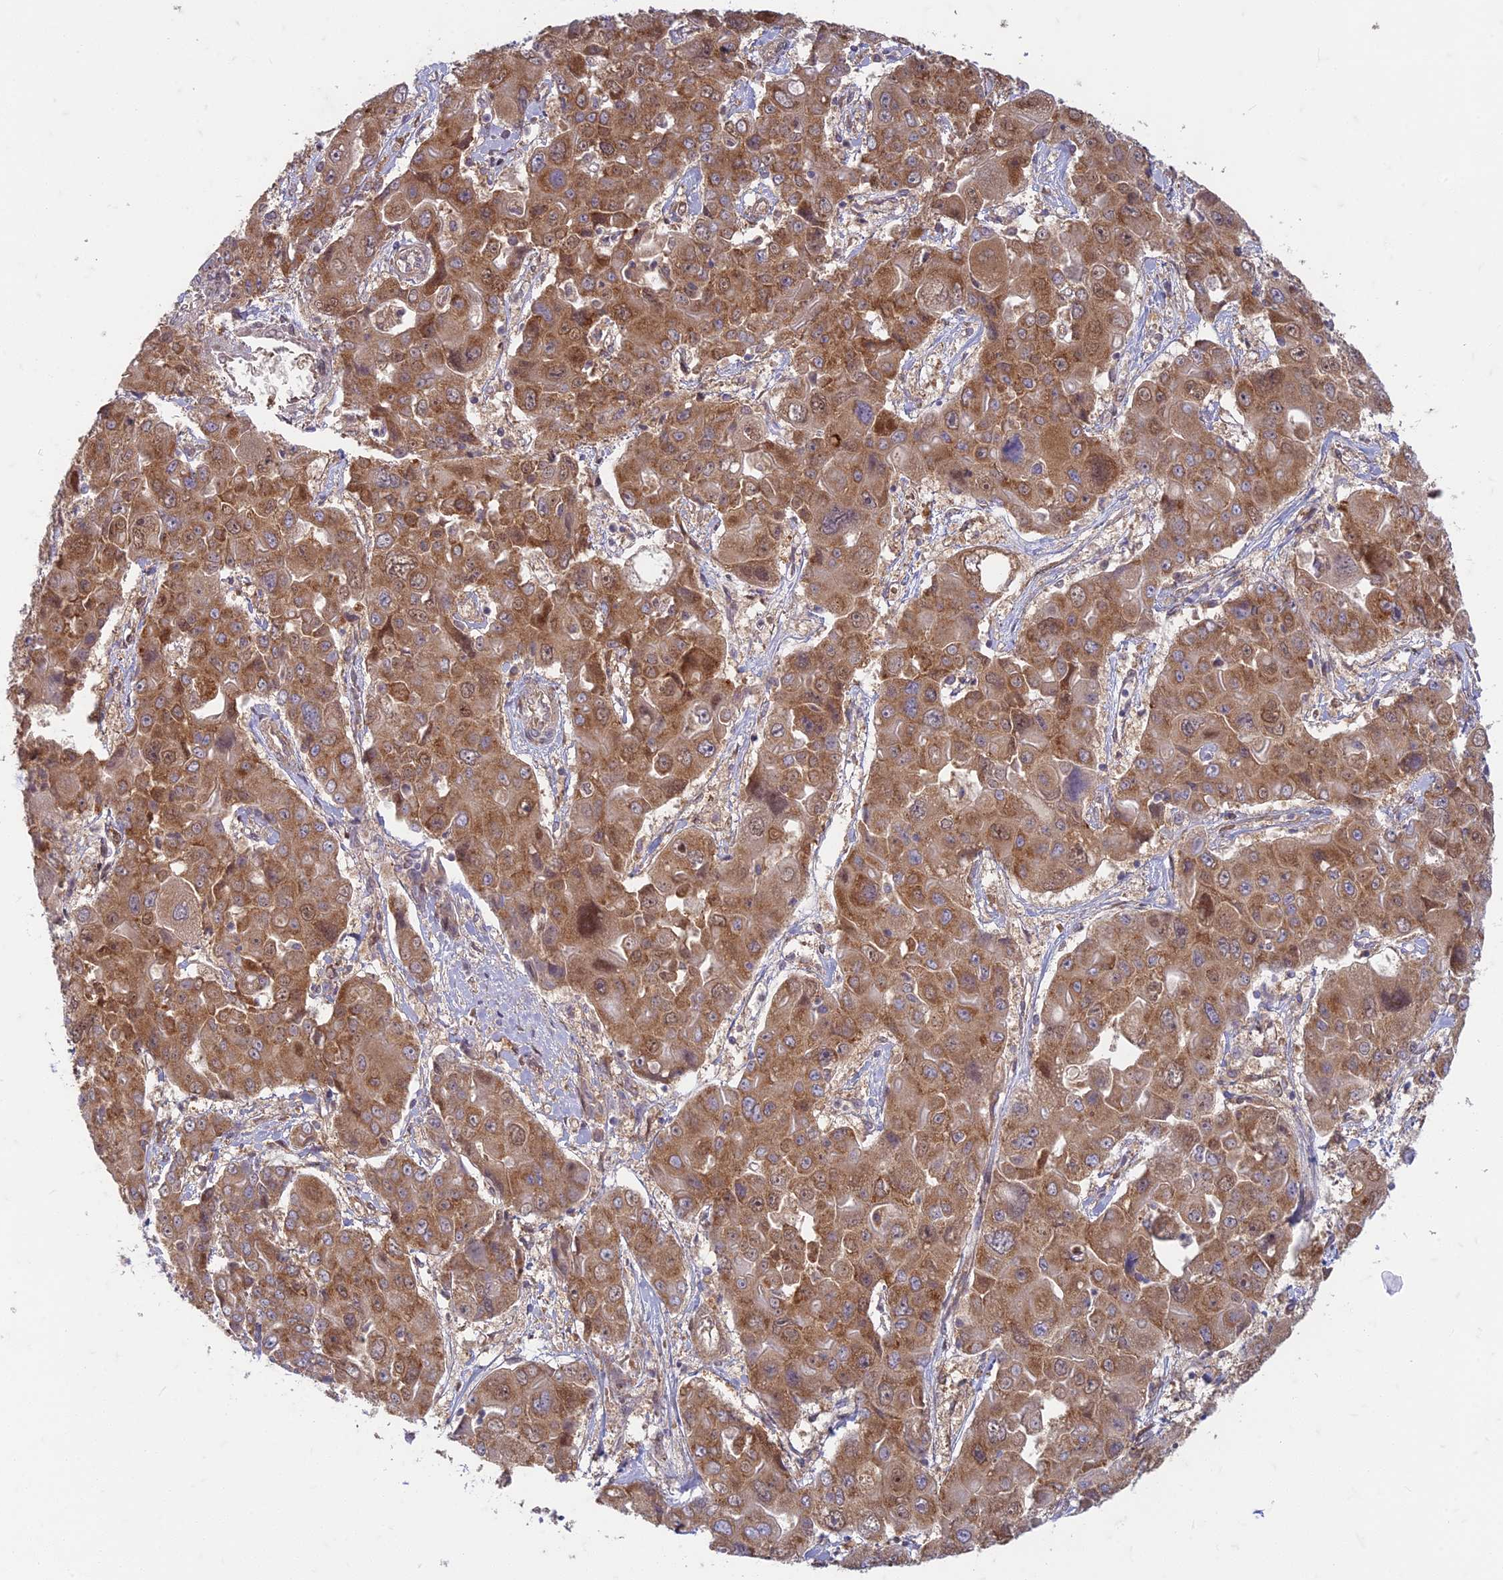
{"staining": {"intensity": "moderate", "quantity": ">75%", "location": "cytoplasmic/membranous"}, "tissue": "liver cancer", "cell_type": "Tumor cells", "image_type": "cancer", "snomed": [{"axis": "morphology", "description": "Cholangiocarcinoma"}, {"axis": "topography", "description": "Liver"}], "caption": "Tumor cells display medium levels of moderate cytoplasmic/membranous positivity in about >75% of cells in human liver cancer.", "gene": "TCF25", "patient": {"sex": "male", "age": 67}}